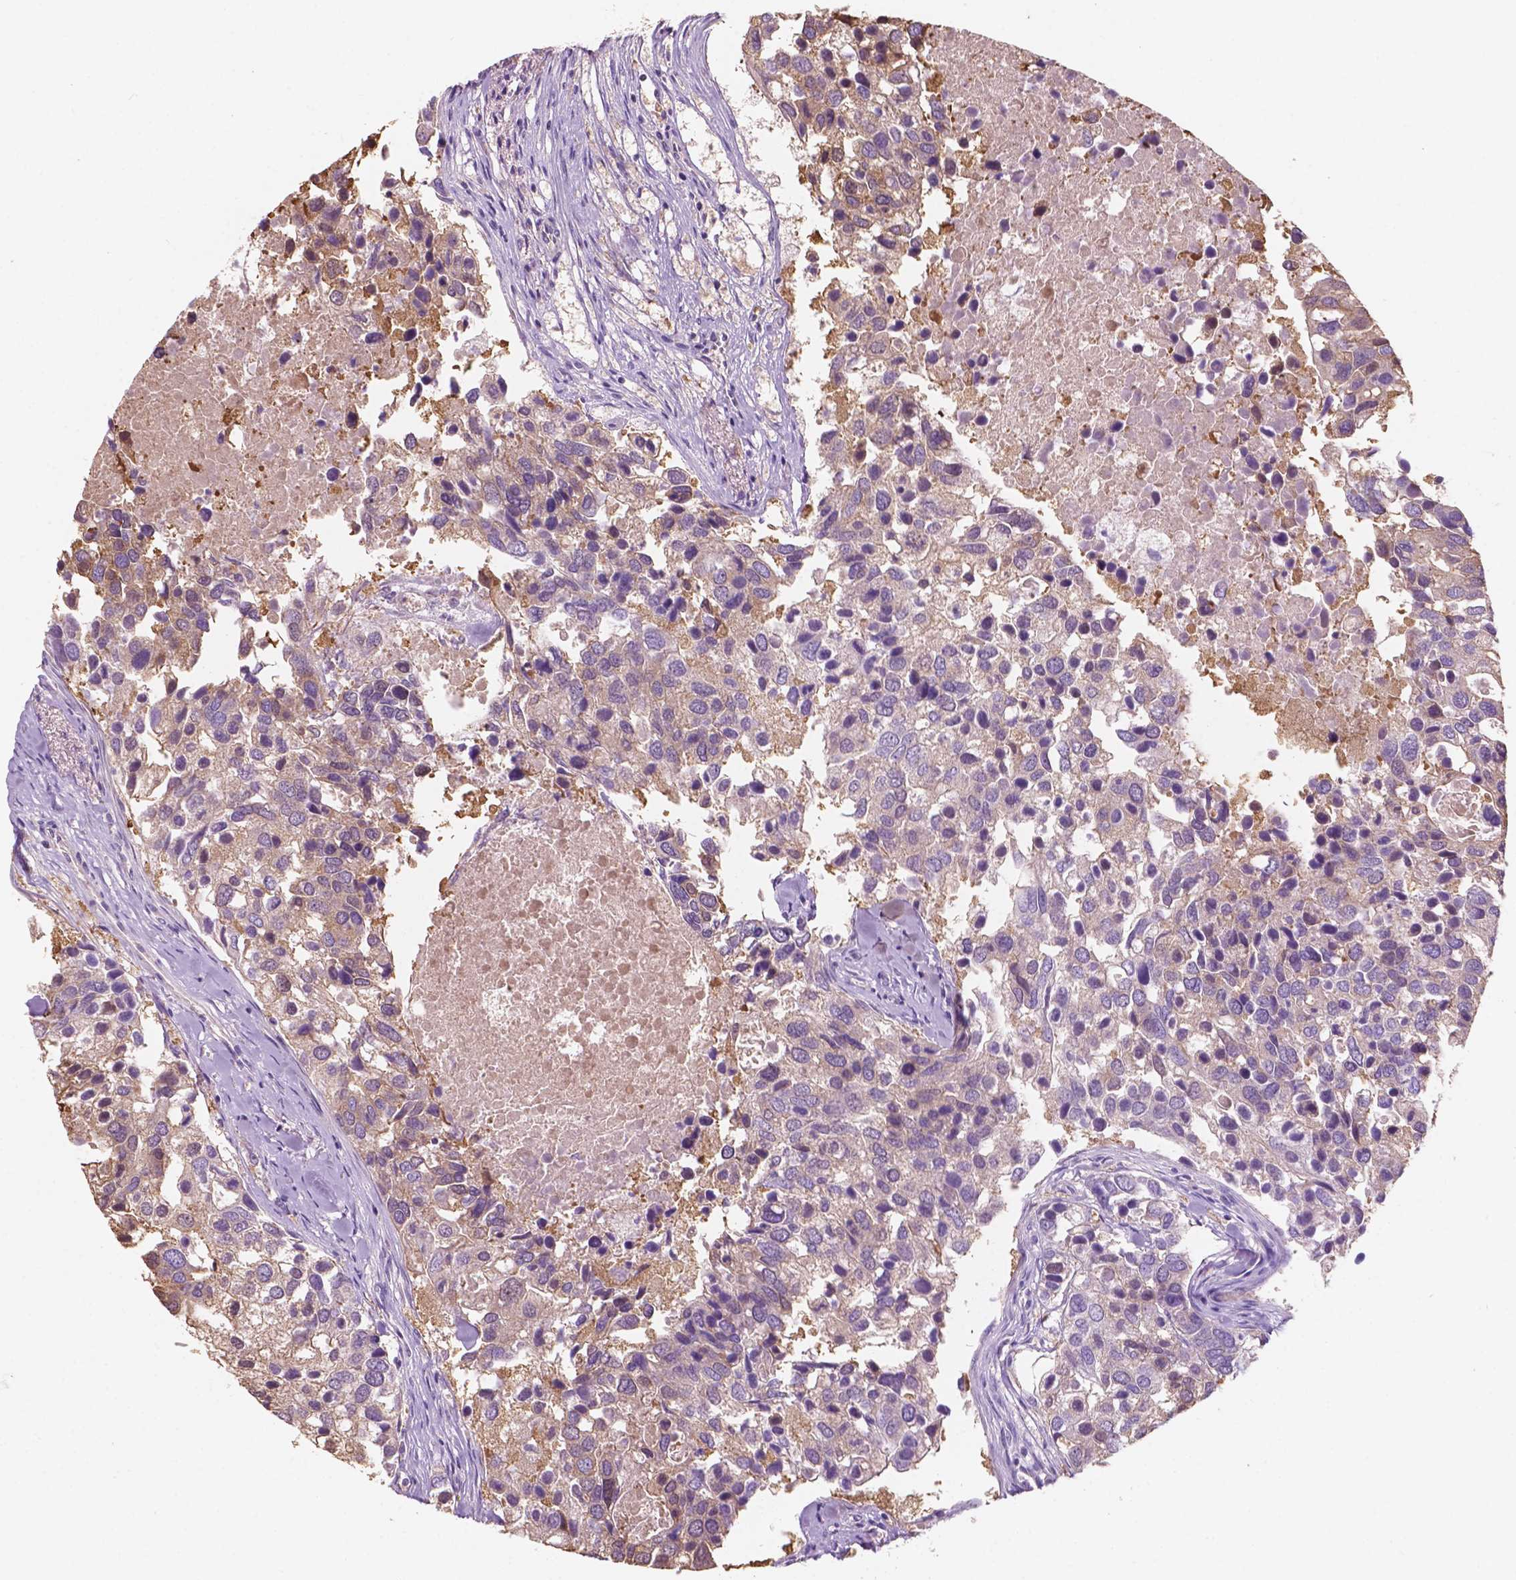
{"staining": {"intensity": "weak", "quantity": "25%-75%", "location": "cytoplasmic/membranous"}, "tissue": "breast cancer", "cell_type": "Tumor cells", "image_type": "cancer", "snomed": [{"axis": "morphology", "description": "Duct carcinoma"}, {"axis": "topography", "description": "Breast"}], "caption": "Tumor cells demonstrate low levels of weak cytoplasmic/membranous positivity in about 25%-75% of cells in human invasive ductal carcinoma (breast).", "gene": "SEMA4A", "patient": {"sex": "female", "age": 83}}